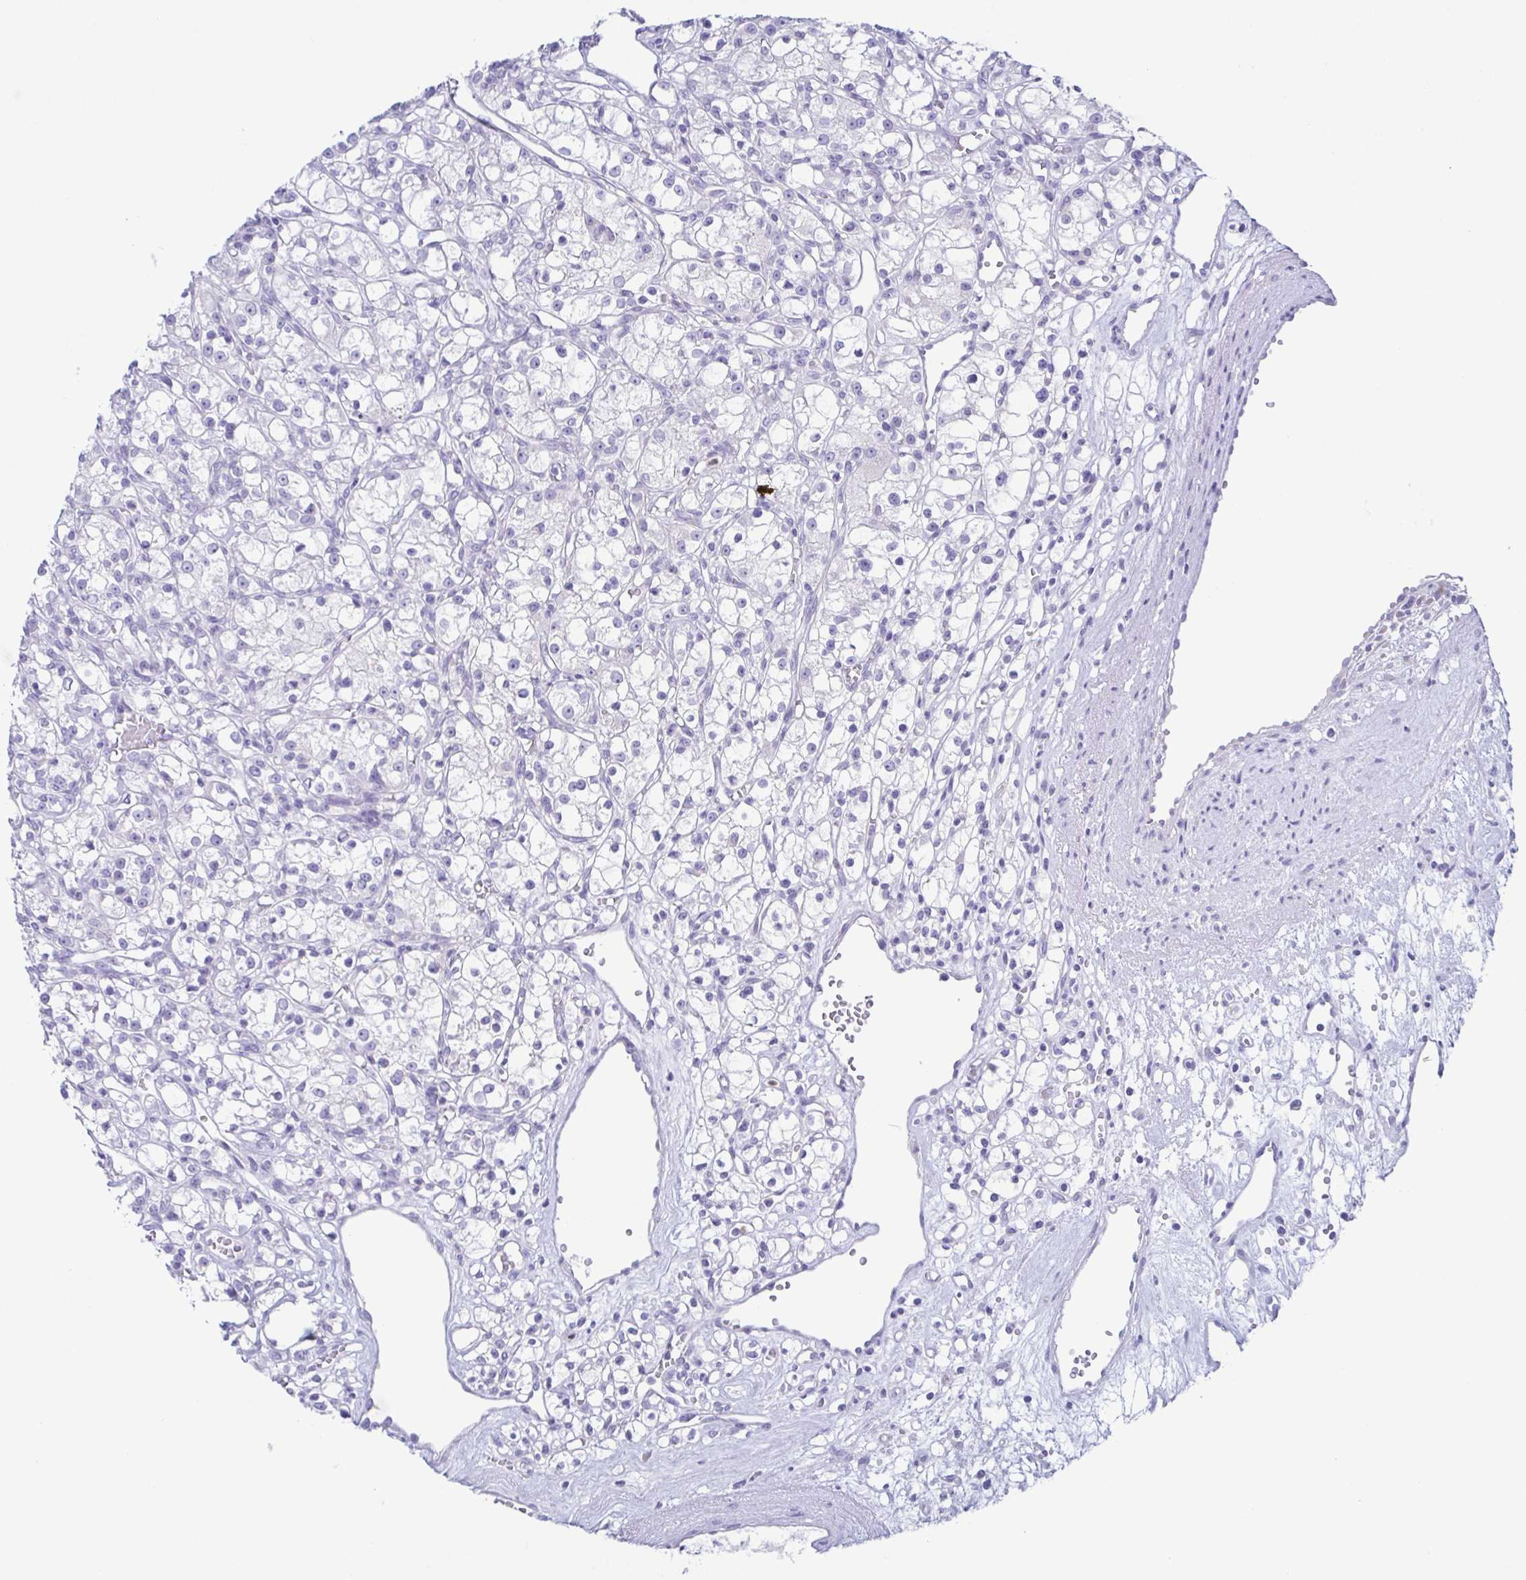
{"staining": {"intensity": "negative", "quantity": "none", "location": "none"}, "tissue": "renal cancer", "cell_type": "Tumor cells", "image_type": "cancer", "snomed": [{"axis": "morphology", "description": "Adenocarcinoma, NOS"}, {"axis": "topography", "description": "Kidney"}], "caption": "Tumor cells are negative for protein expression in human renal adenocarcinoma.", "gene": "AZU1", "patient": {"sex": "female", "age": 59}}